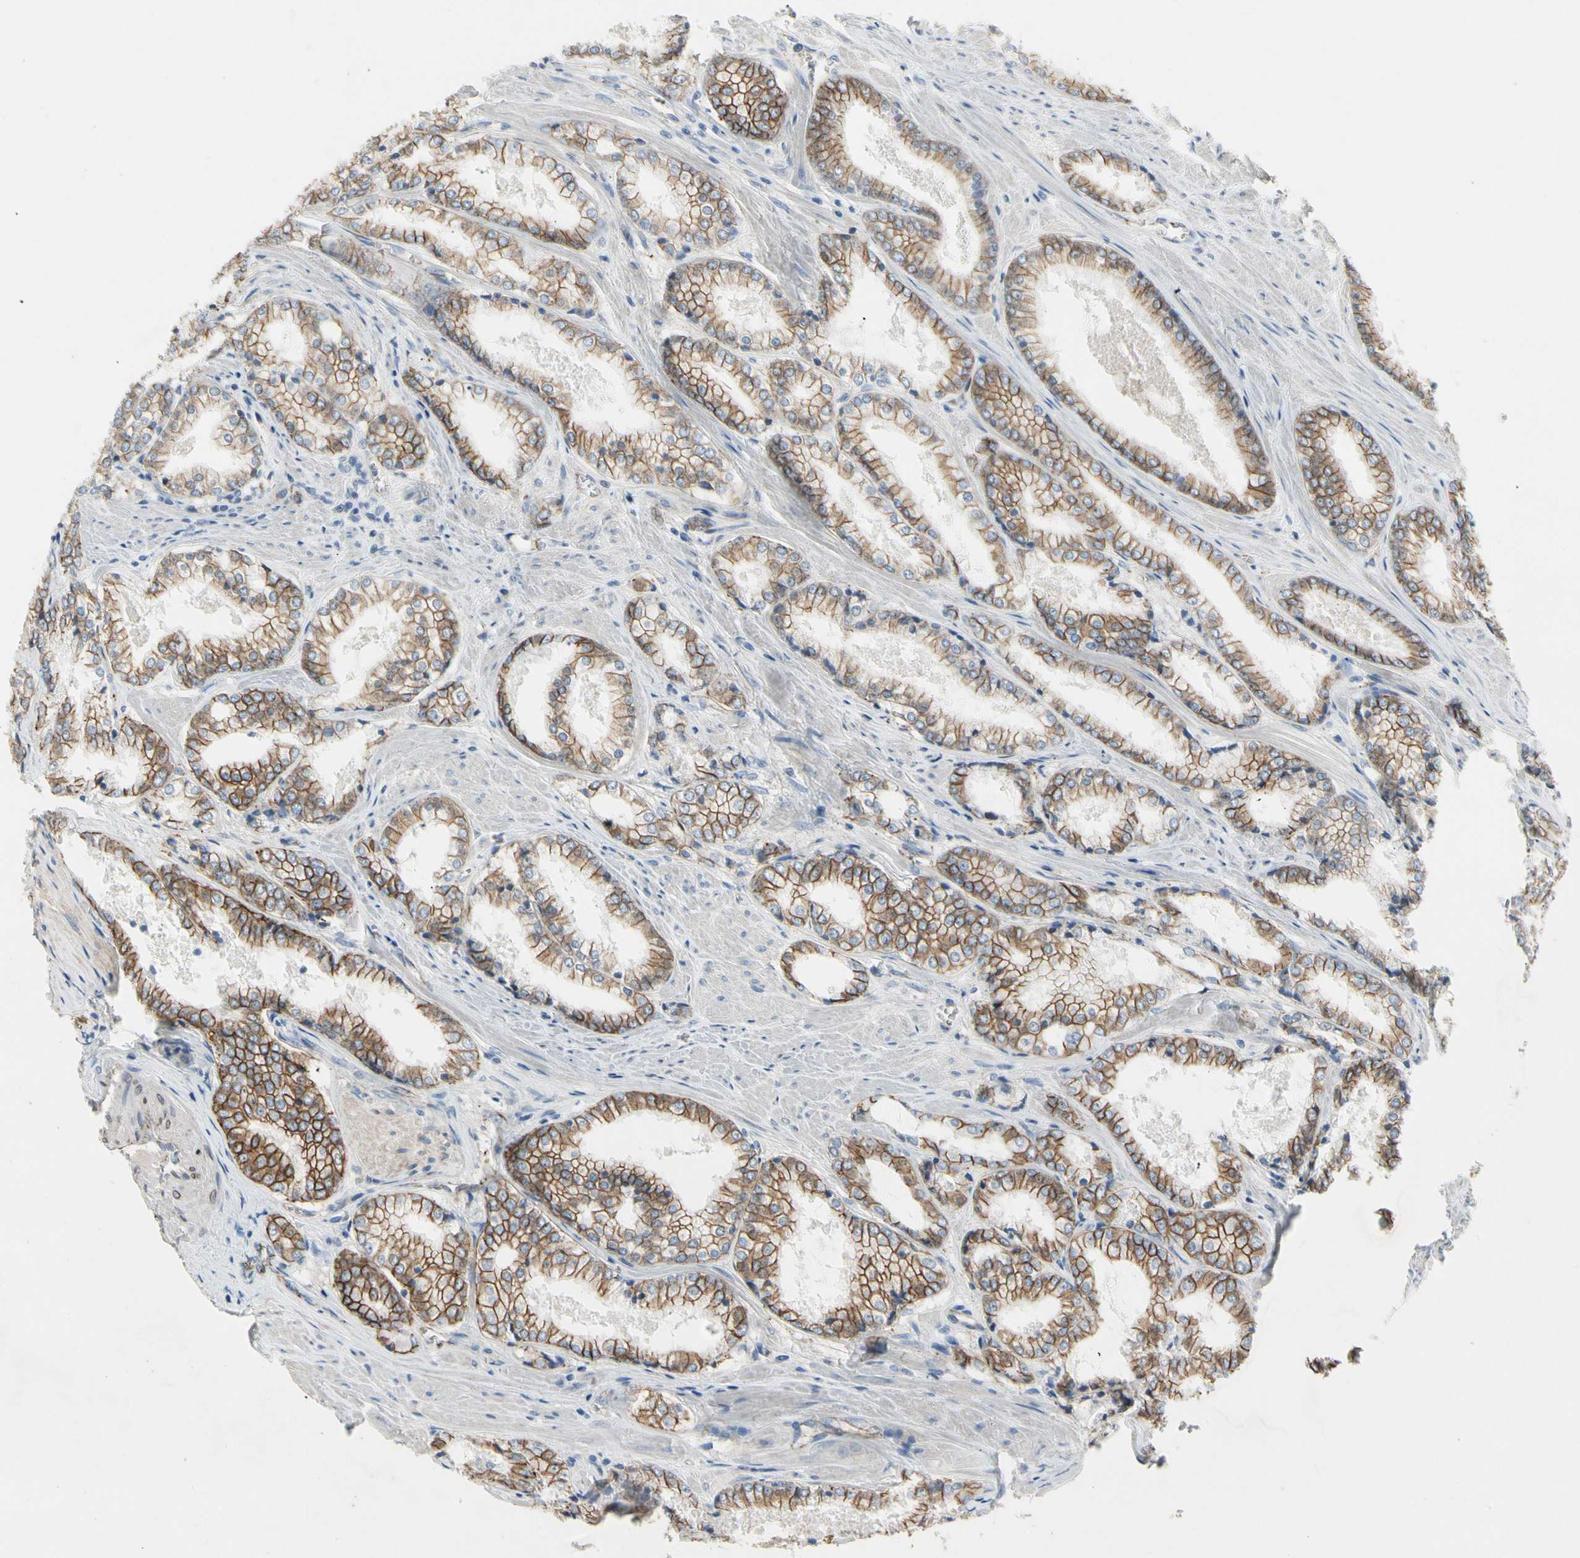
{"staining": {"intensity": "moderate", "quantity": "25%-75%", "location": "cytoplasmic/membranous"}, "tissue": "prostate cancer", "cell_type": "Tumor cells", "image_type": "cancer", "snomed": [{"axis": "morphology", "description": "Adenocarcinoma, Low grade"}, {"axis": "topography", "description": "Prostate"}], "caption": "Adenocarcinoma (low-grade) (prostate) stained with DAB (3,3'-diaminobenzidine) immunohistochemistry (IHC) shows medium levels of moderate cytoplasmic/membranous positivity in about 25%-75% of tumor cells. (DAB (3,3'-diaminobenzidine) IHC with brightfield microscopy, high magnification).", "gene": "LGR6", "patient": {"sex": "male", "age": 64}}